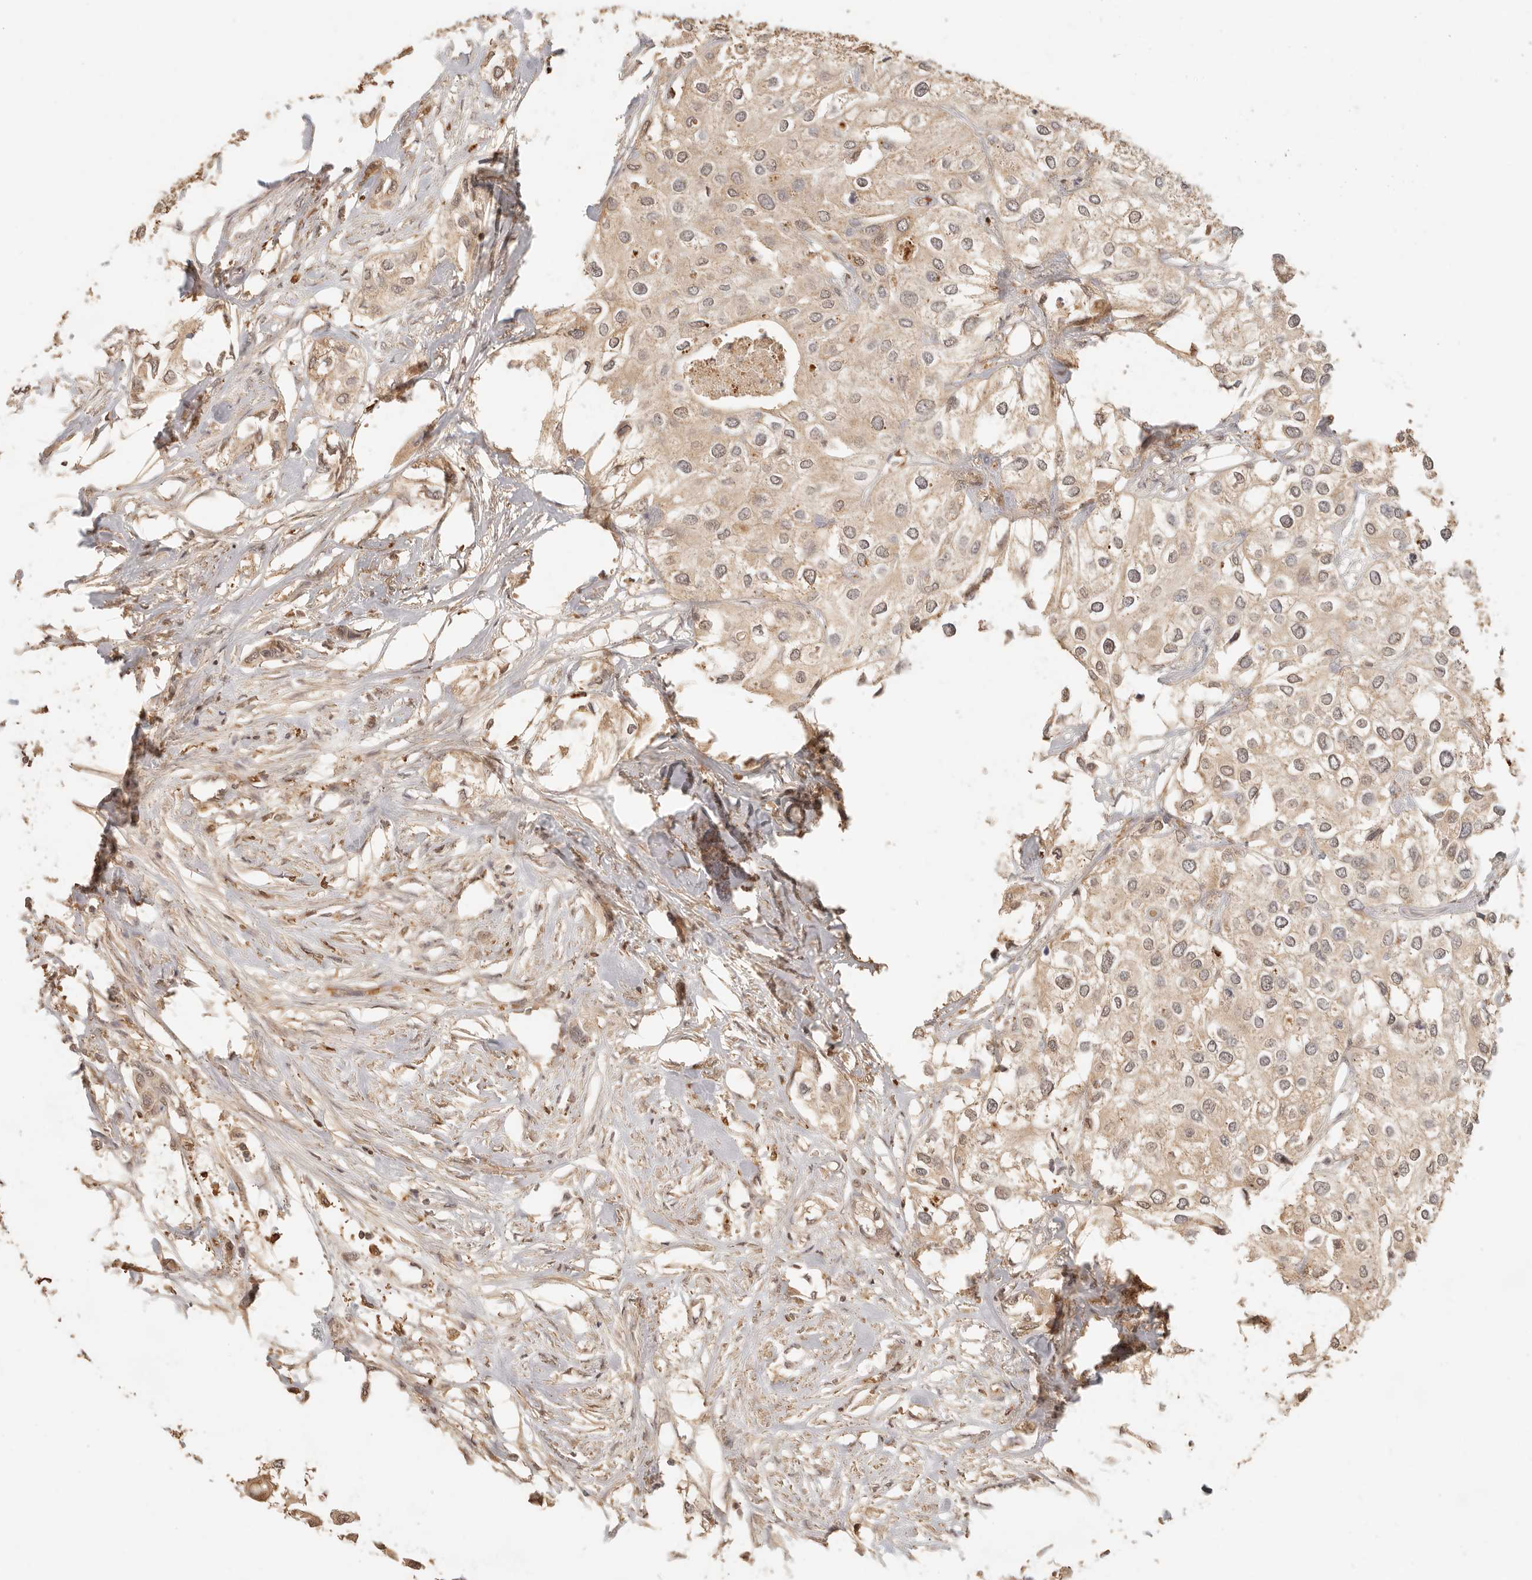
{"staining": {"intensity": "weak", "quantity": "25%-75%", "location": "cytoplasmic/membranous,nuclear"}, "tissue": "urothelial cancer", "cell_type": "Tumor cells", "image_type": "cancer", "snomed": [{"axis": "morphology", "description": "Urothelial carcinoma, High grade"}, {"axis": "topography", "description": "Urinary bladder"}], "caption": "A histopathology image of human urothelial cancer stained for a protein exhibits weak cytoplasmic/membranous and nuclear brown staining in tumor cells.", "gene": "INTS11", "patient": {"sex": "male", "age": 64}}